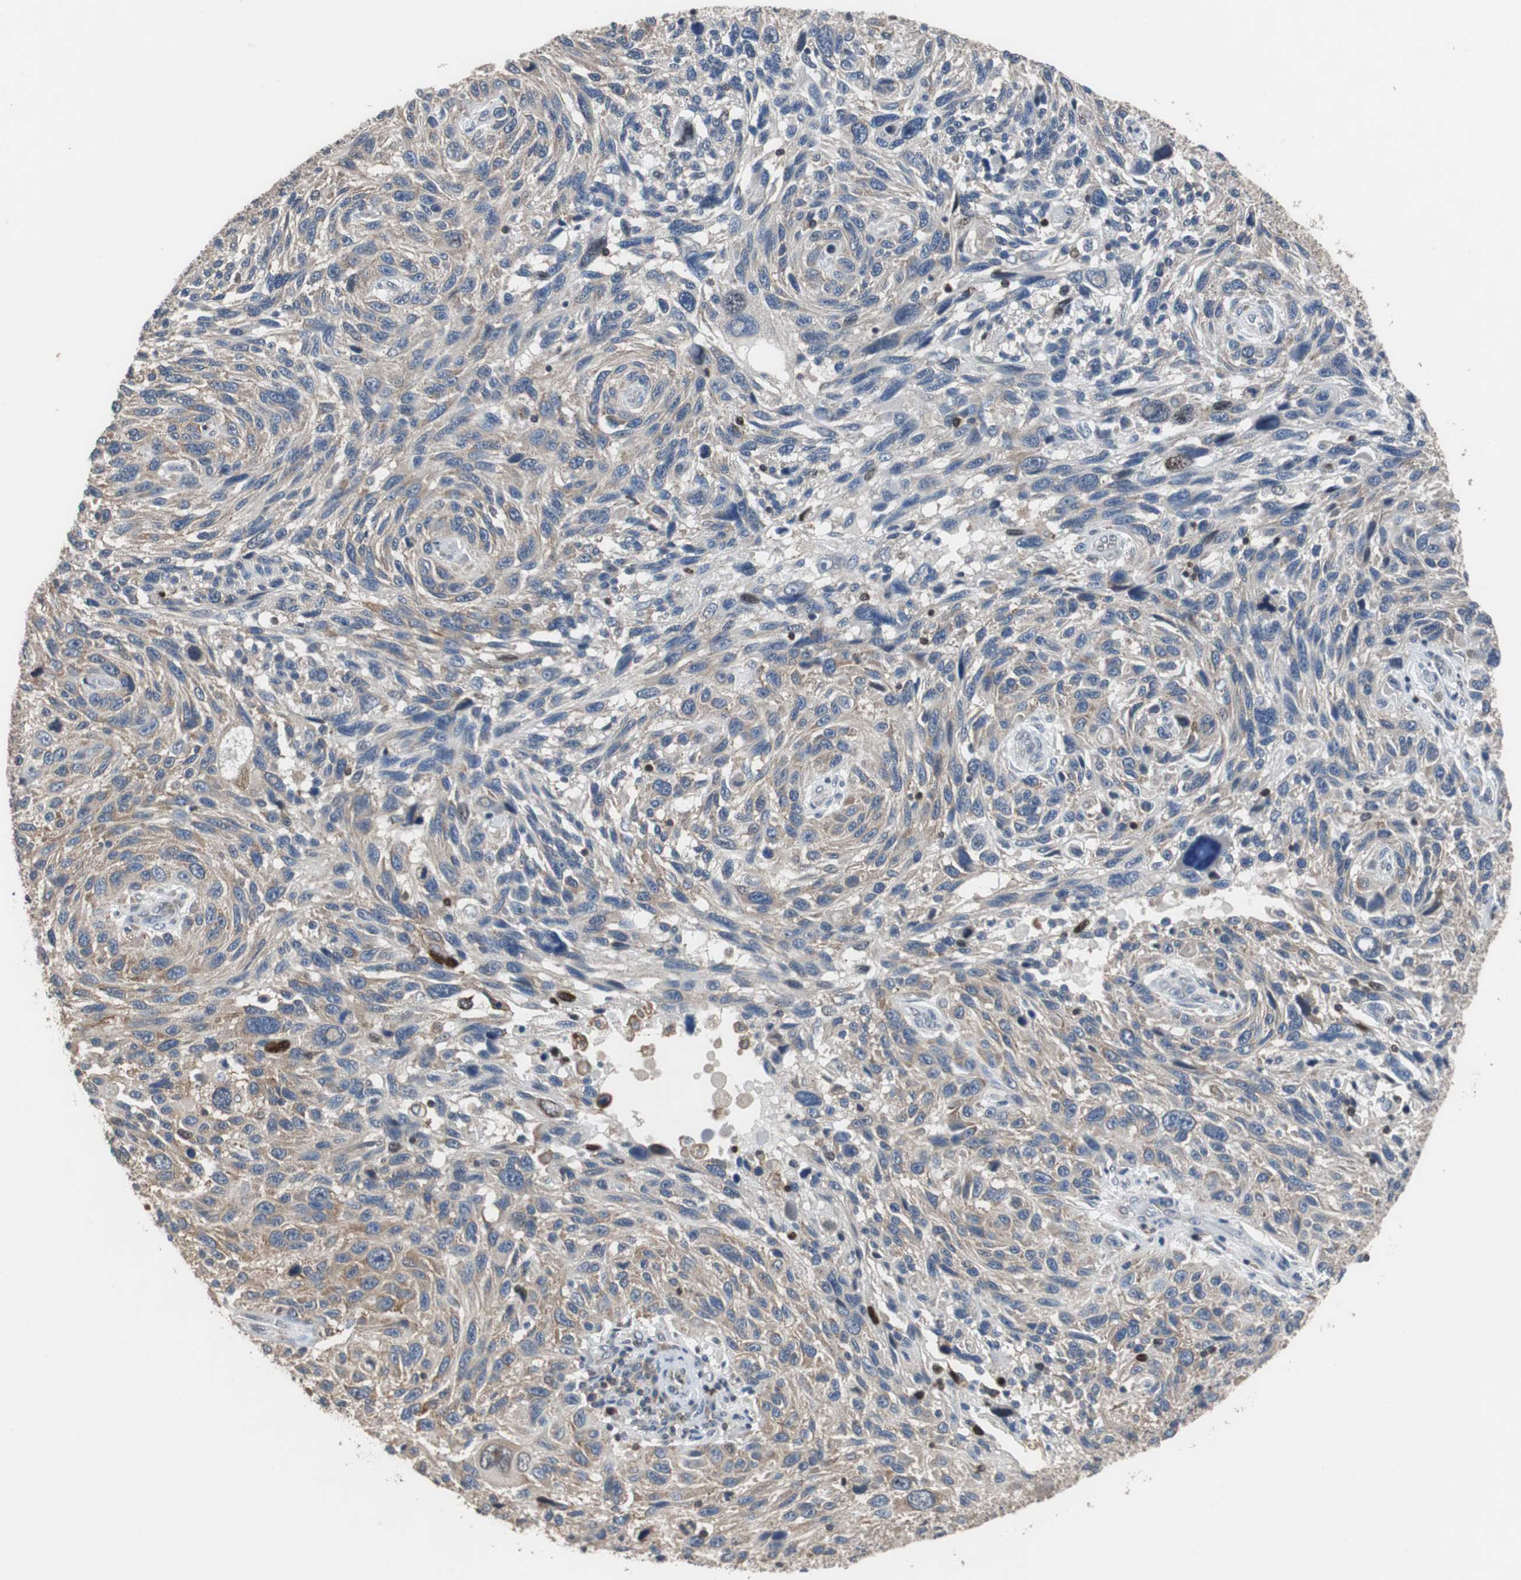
{"staining": {"intensity": "moderate", "quantity": "25%-75%", "location": "cytoplasmic/membranous"}, "tissue": "melanoma", "cell_type": "Tumor cells", "image_type": "cancer", "snomed": [{"axis": "morphology", "description": "Malignant melanoma, NOS"}, {"axis": "topography", "description": "Skin"}], "caption": "Brown immunohistochemical staining in melanoma displays moderate cytoplasmic/membranous staining in about 25%-75% of tumor cells.", "gene": "USP10", "patient": {"sex": "male", "age": 53}}